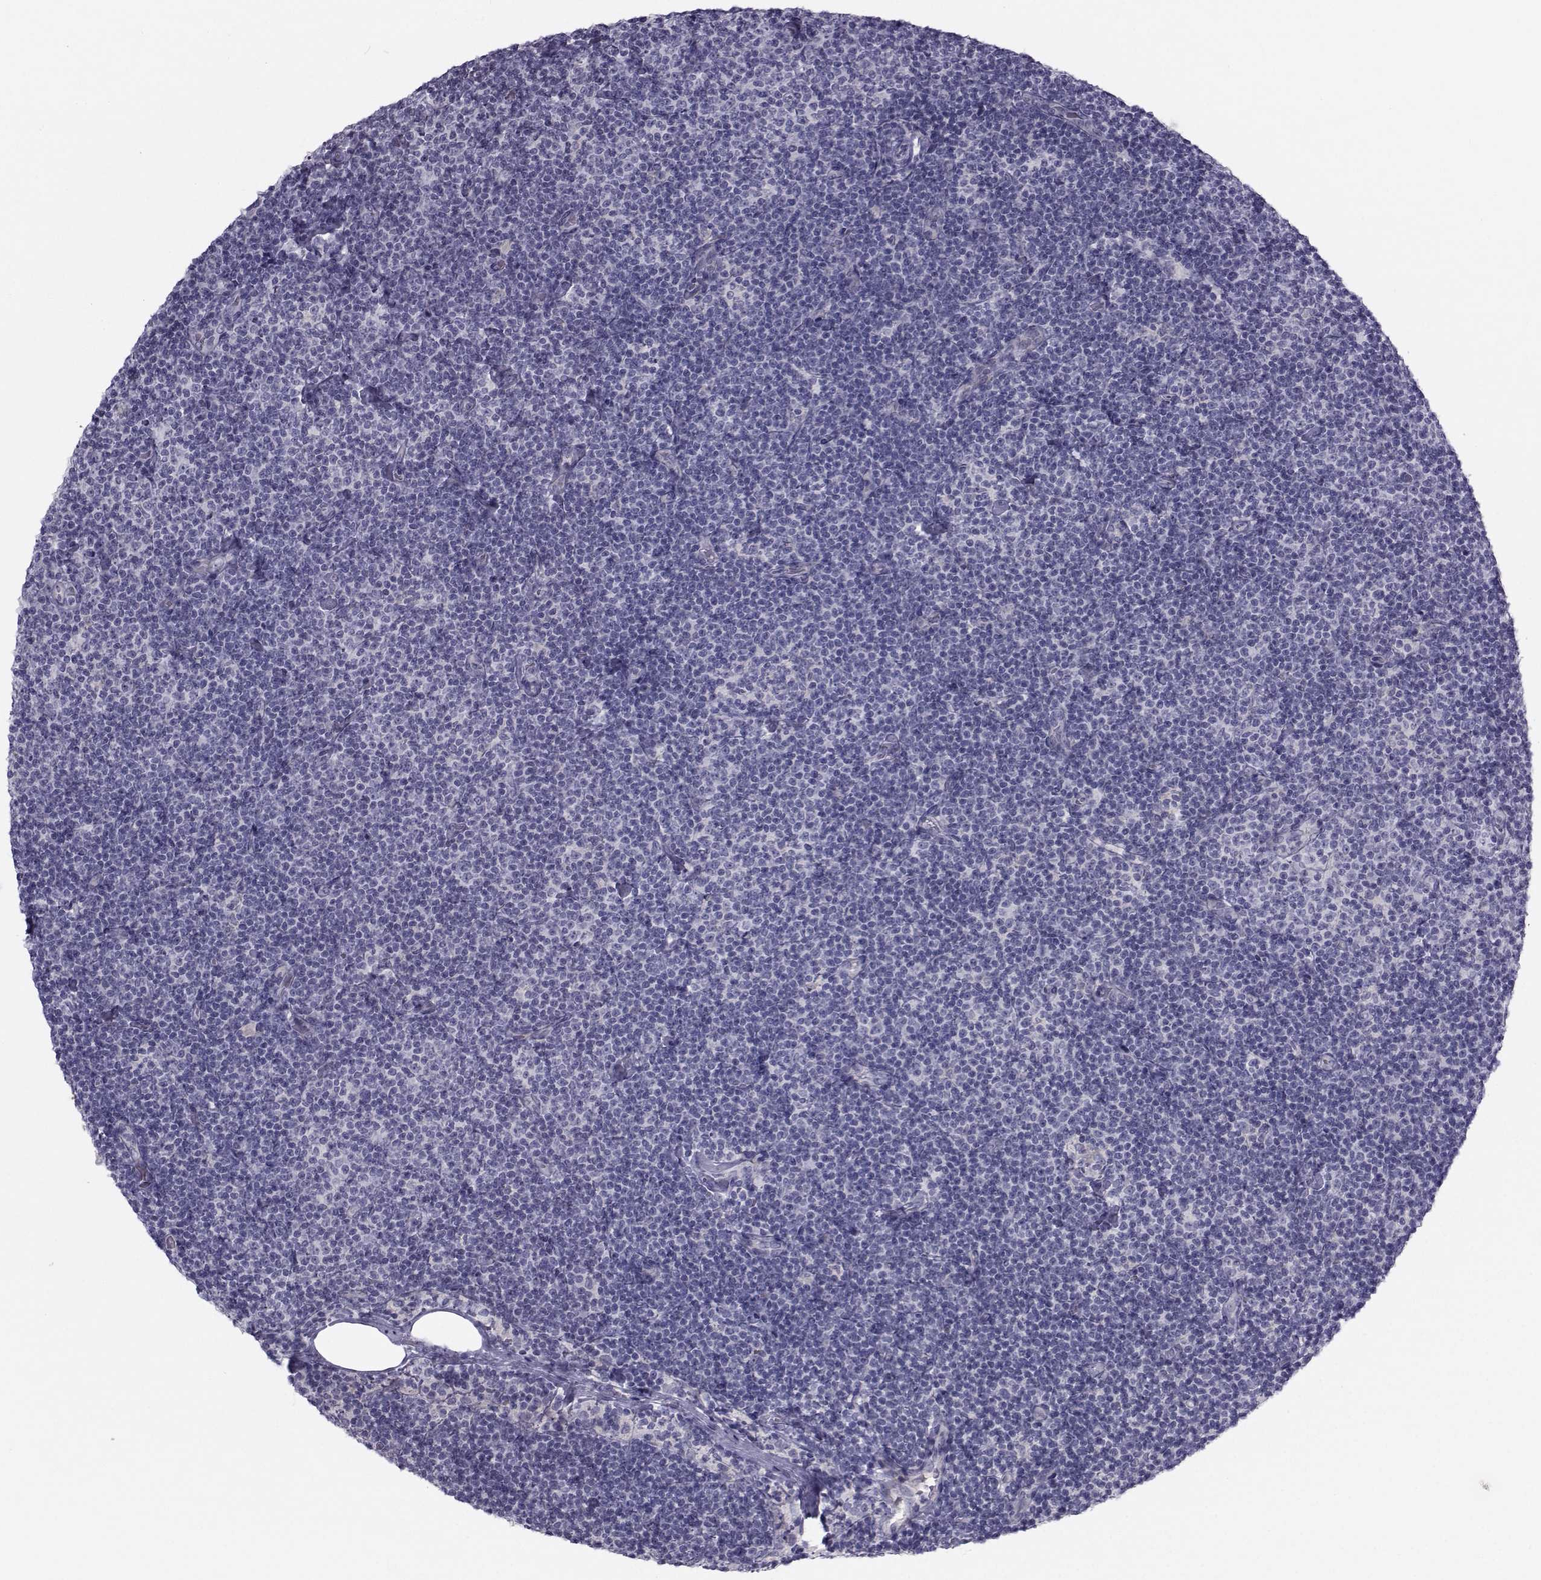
{"staining": {"intensity": "negative", "quantity": "none", "location": "none"}, "tissue": "lymphoma", "cell_type": "Tumor cells", "image_type": "cancer", "snomed": [{"axis": "morphology", "description": "Malignant lymphoma, non-Hodgkin's type, Low grade"}, {"axis": "topography", "description": "Lymph node"}], "caption": "A high-resolution photomicrograph shows immunohistochemistry (IHC) staining of low-grade malignant lymphoma, non-Hodgkin's type, which exhibits no significant staining in tumor cells. (DAB (3,3'-diaminobenzidine) immunohistochemistry with hematoxylin counter stain).", "gene": "GARIN3", "patient": {"sex": "male", "age": 81}}